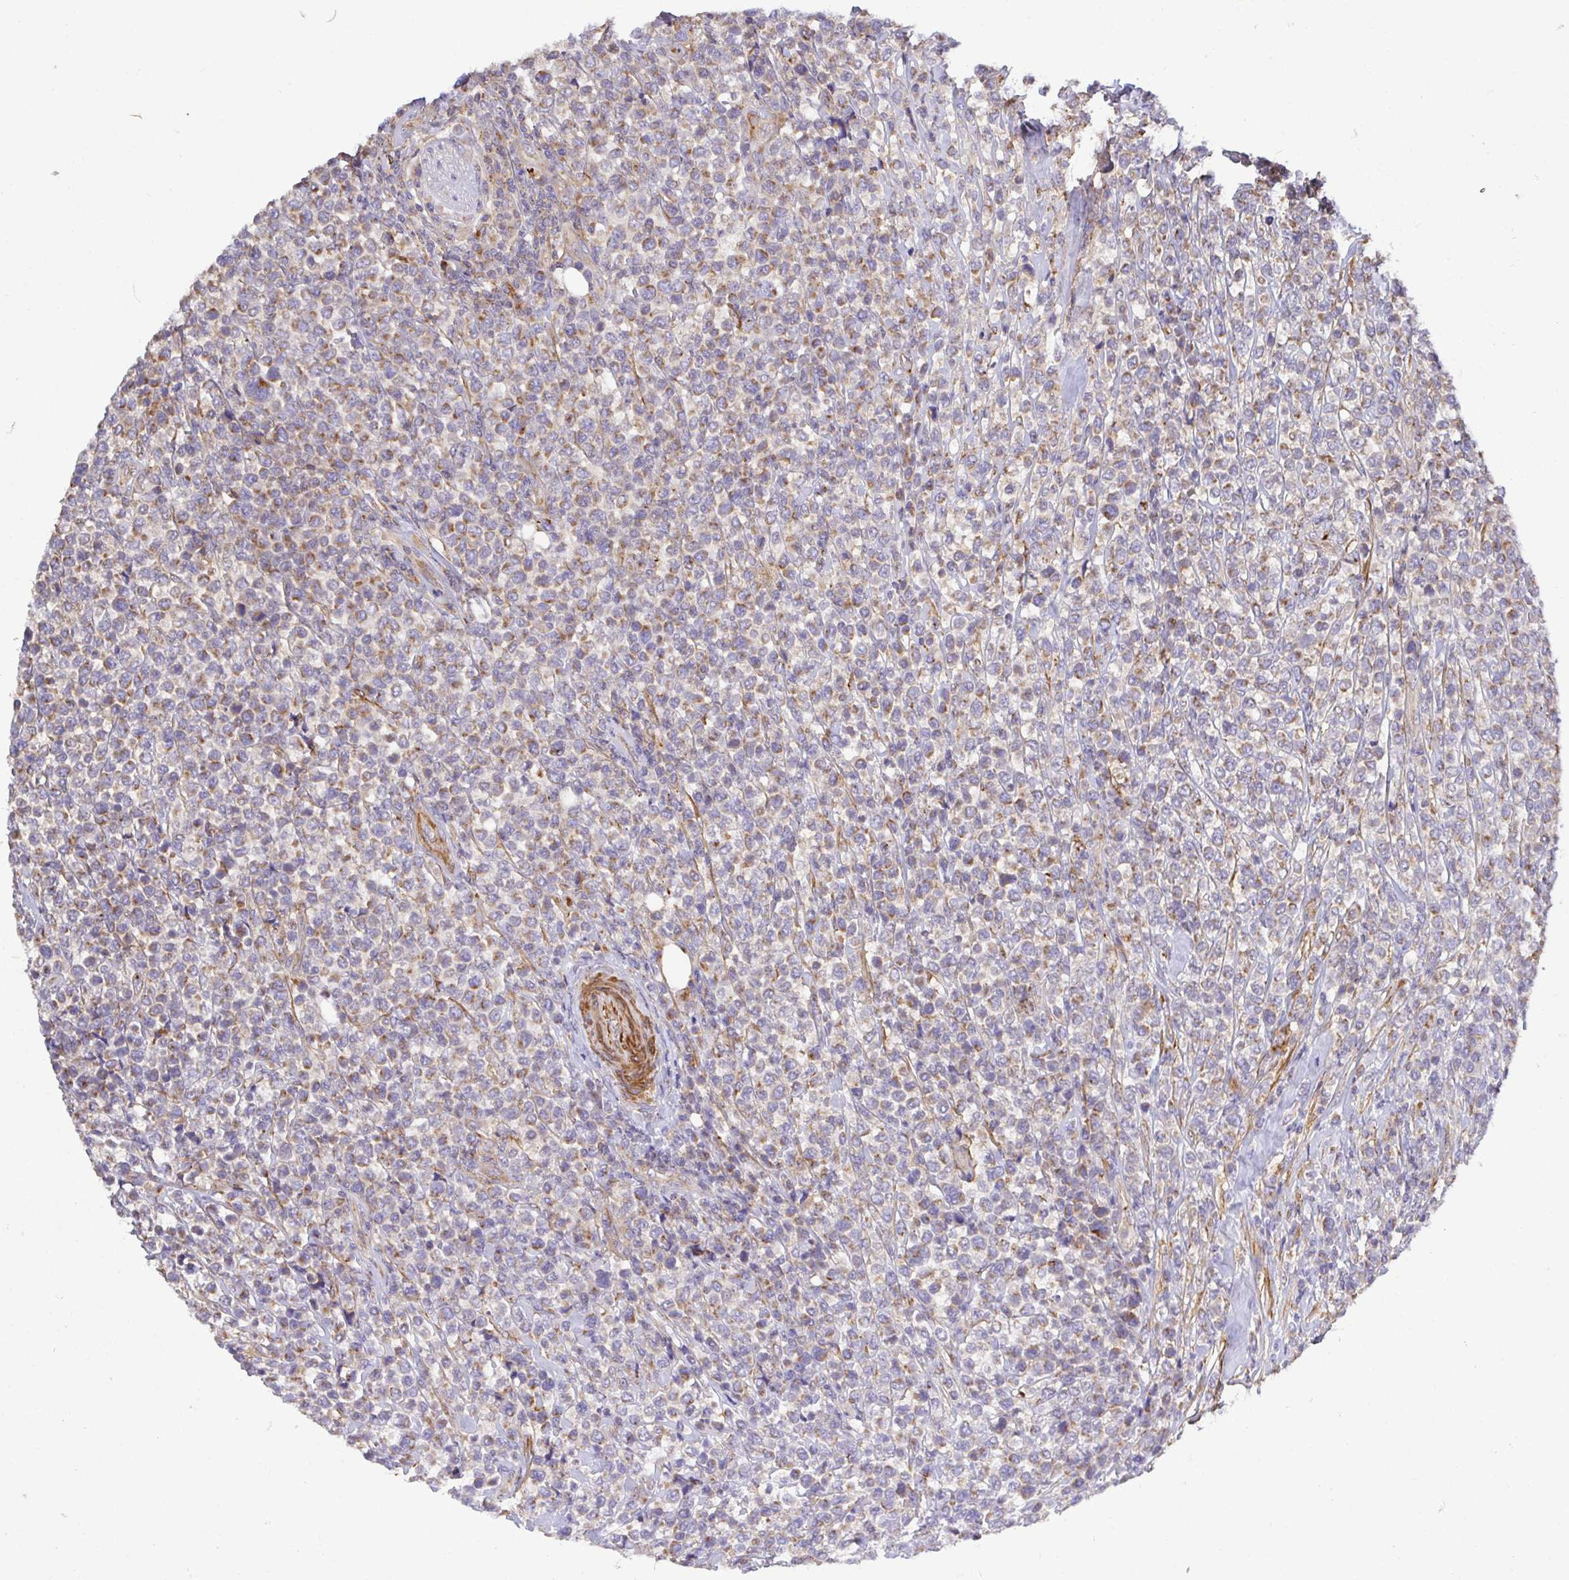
{"staining": {"intensity": "moderate", "quantity": "<25%", "location": "cytoplasmic/membranous"}, "tissue": "lymphoma", "cell_type": "Tumor cells", "image_type": "cancer", "snomed": [{"axis": "morphology", "description": "Malignant lymphoma, non-Hodgkin's type, High grade"}, {"axis": "topography", "description": "Soft tissue"}], "caption": "A photomicrograph of human high-grade malignant lymphoma, non-Hodgkin's type stained for a protein shows moderate cytoplasmic/membranous brown staining in tumor cells. (DAB = brown stain, brightfield microscopy at high magnification).", "gene": "TM9SF4", "patient": {"sex": "female", "age": 56}}